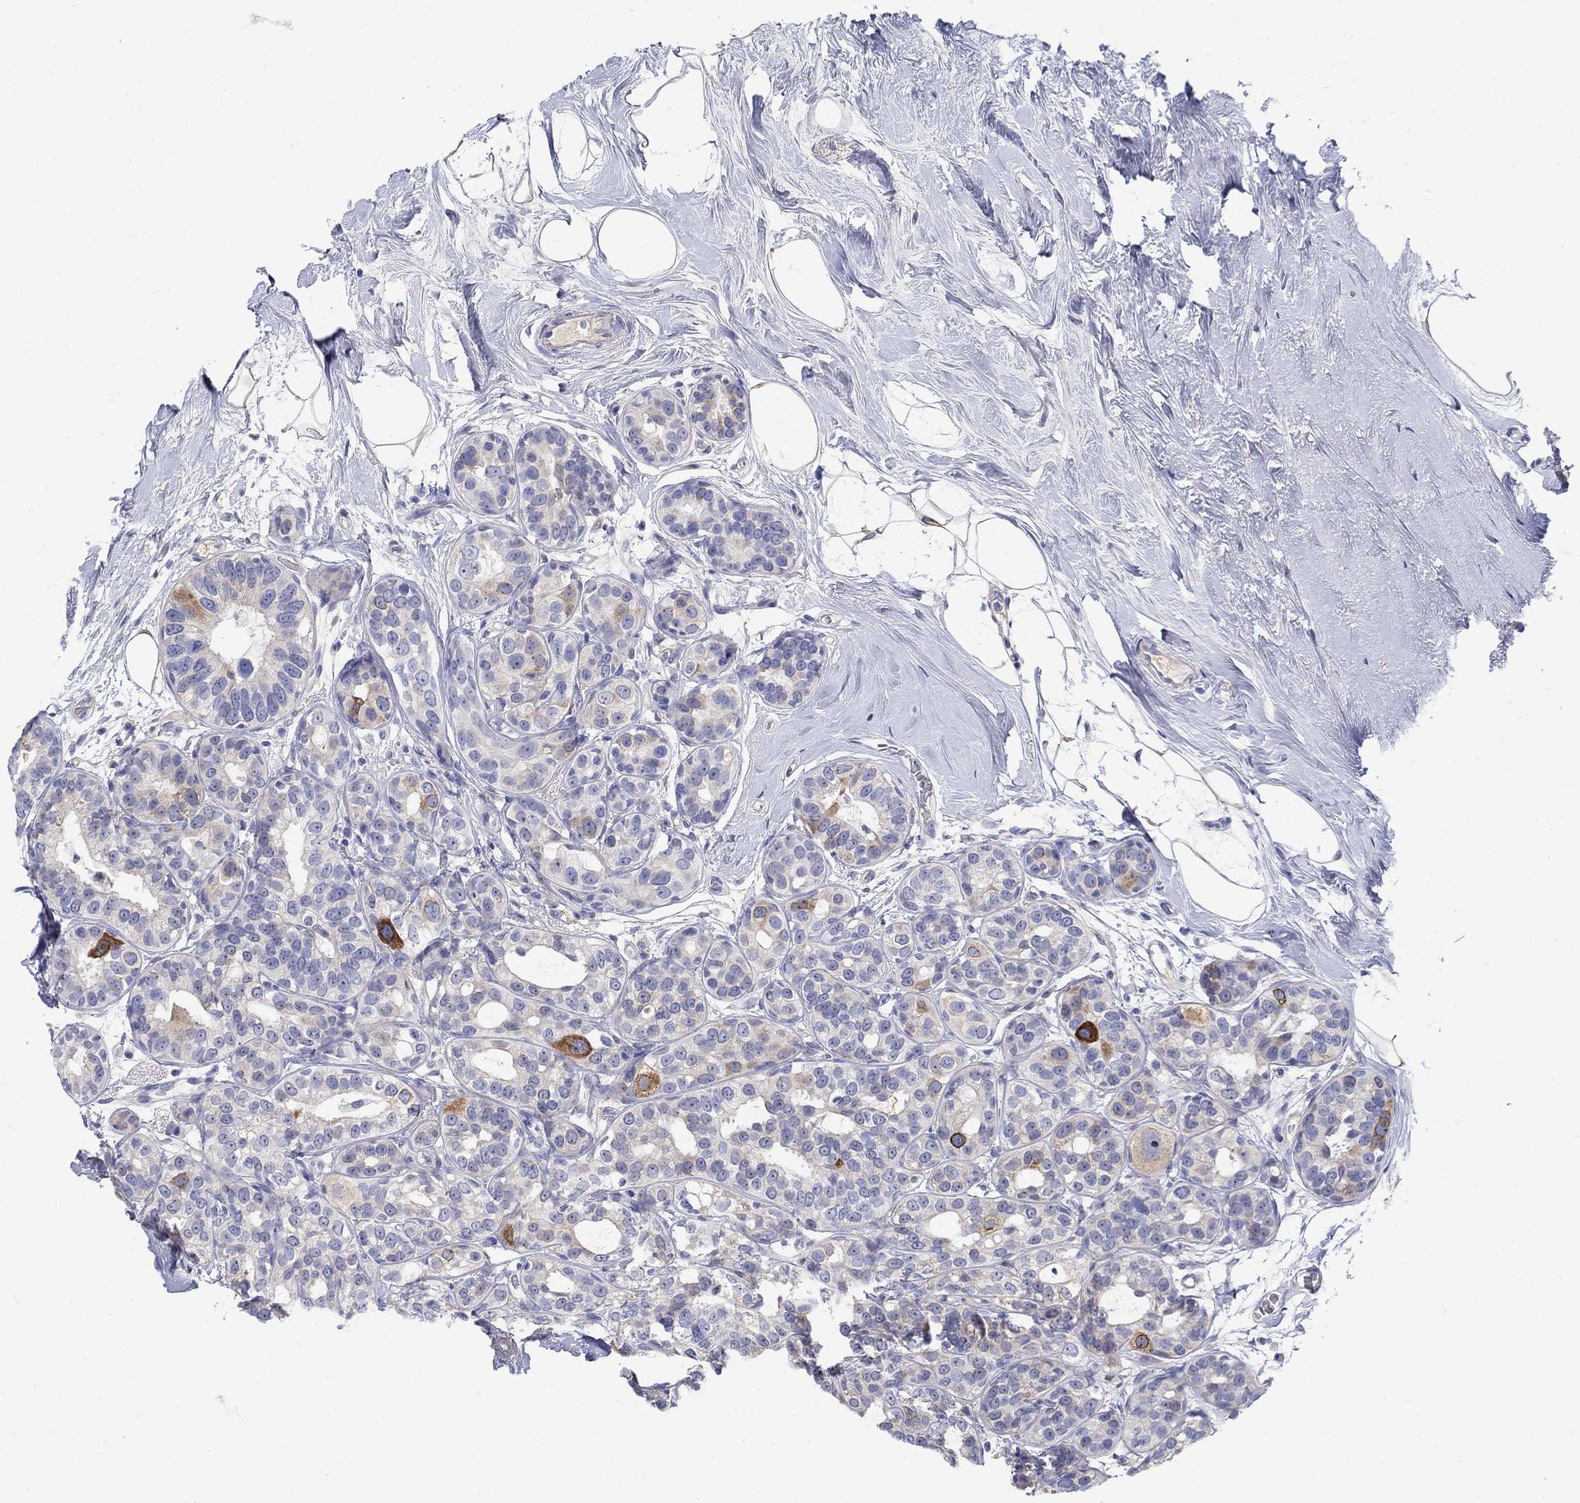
{"staining": {"intensity": "strong", "quantity": "<25%", "location": "cytoplasmic/membranous"}, "tissue": "breast cancer", "cell_type": "Tumor cells", "image_type": "cancer", "snomed": [{"axis": "morphology", "description": "Duct carcinoma"}, {"axis": "topography", "description": "Breast"}], "caption": "Tumor cells display strong cytoplasmic/membranous positivity in approximately <25% of cells in breast intraductal carcinoma.", "gene": "REEP2", "patient": {"sex": "female", "age": 55}}